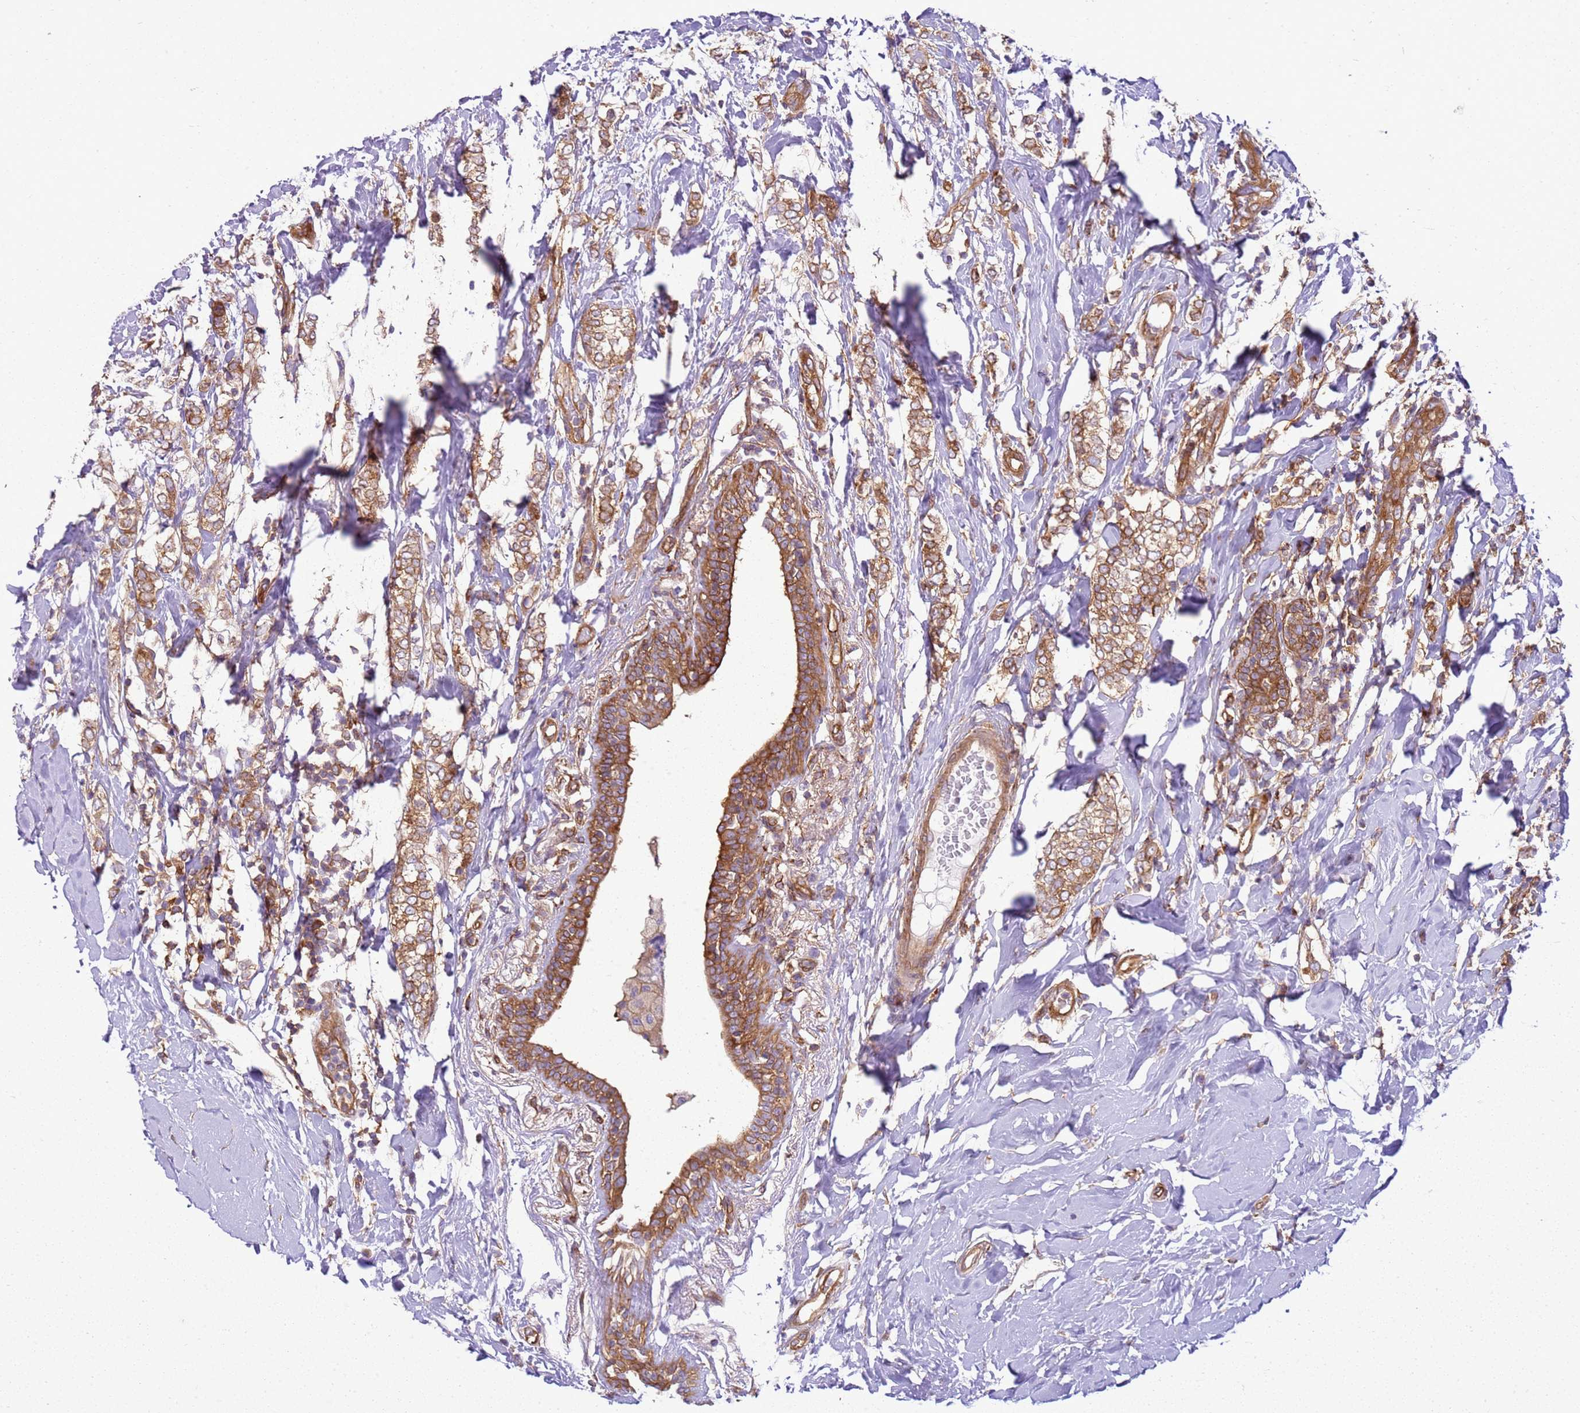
{"staining": {"intensity": "moderate", "quantity": ">75%", "location": "cytoplasmic/membranous"}, "tissue": "breast cancer", "cell_type": "Tumor cells", "image_type": "cancer", "snomed": [{"axis": "morphology", "description": "Normal tissue, NOS"}, {"axis": "morphology", "description": "Lobular carcinoma"}, {"axis": "topography", "description": "Breast"}], "caption": "This is an image of immunohistochemistry staining of breast cancer, which shows moderate staining in the cytoplasmic/membranous of tumor cells.", "gene": "SNX21", "patient": {"sex": "female", "age": 47}}